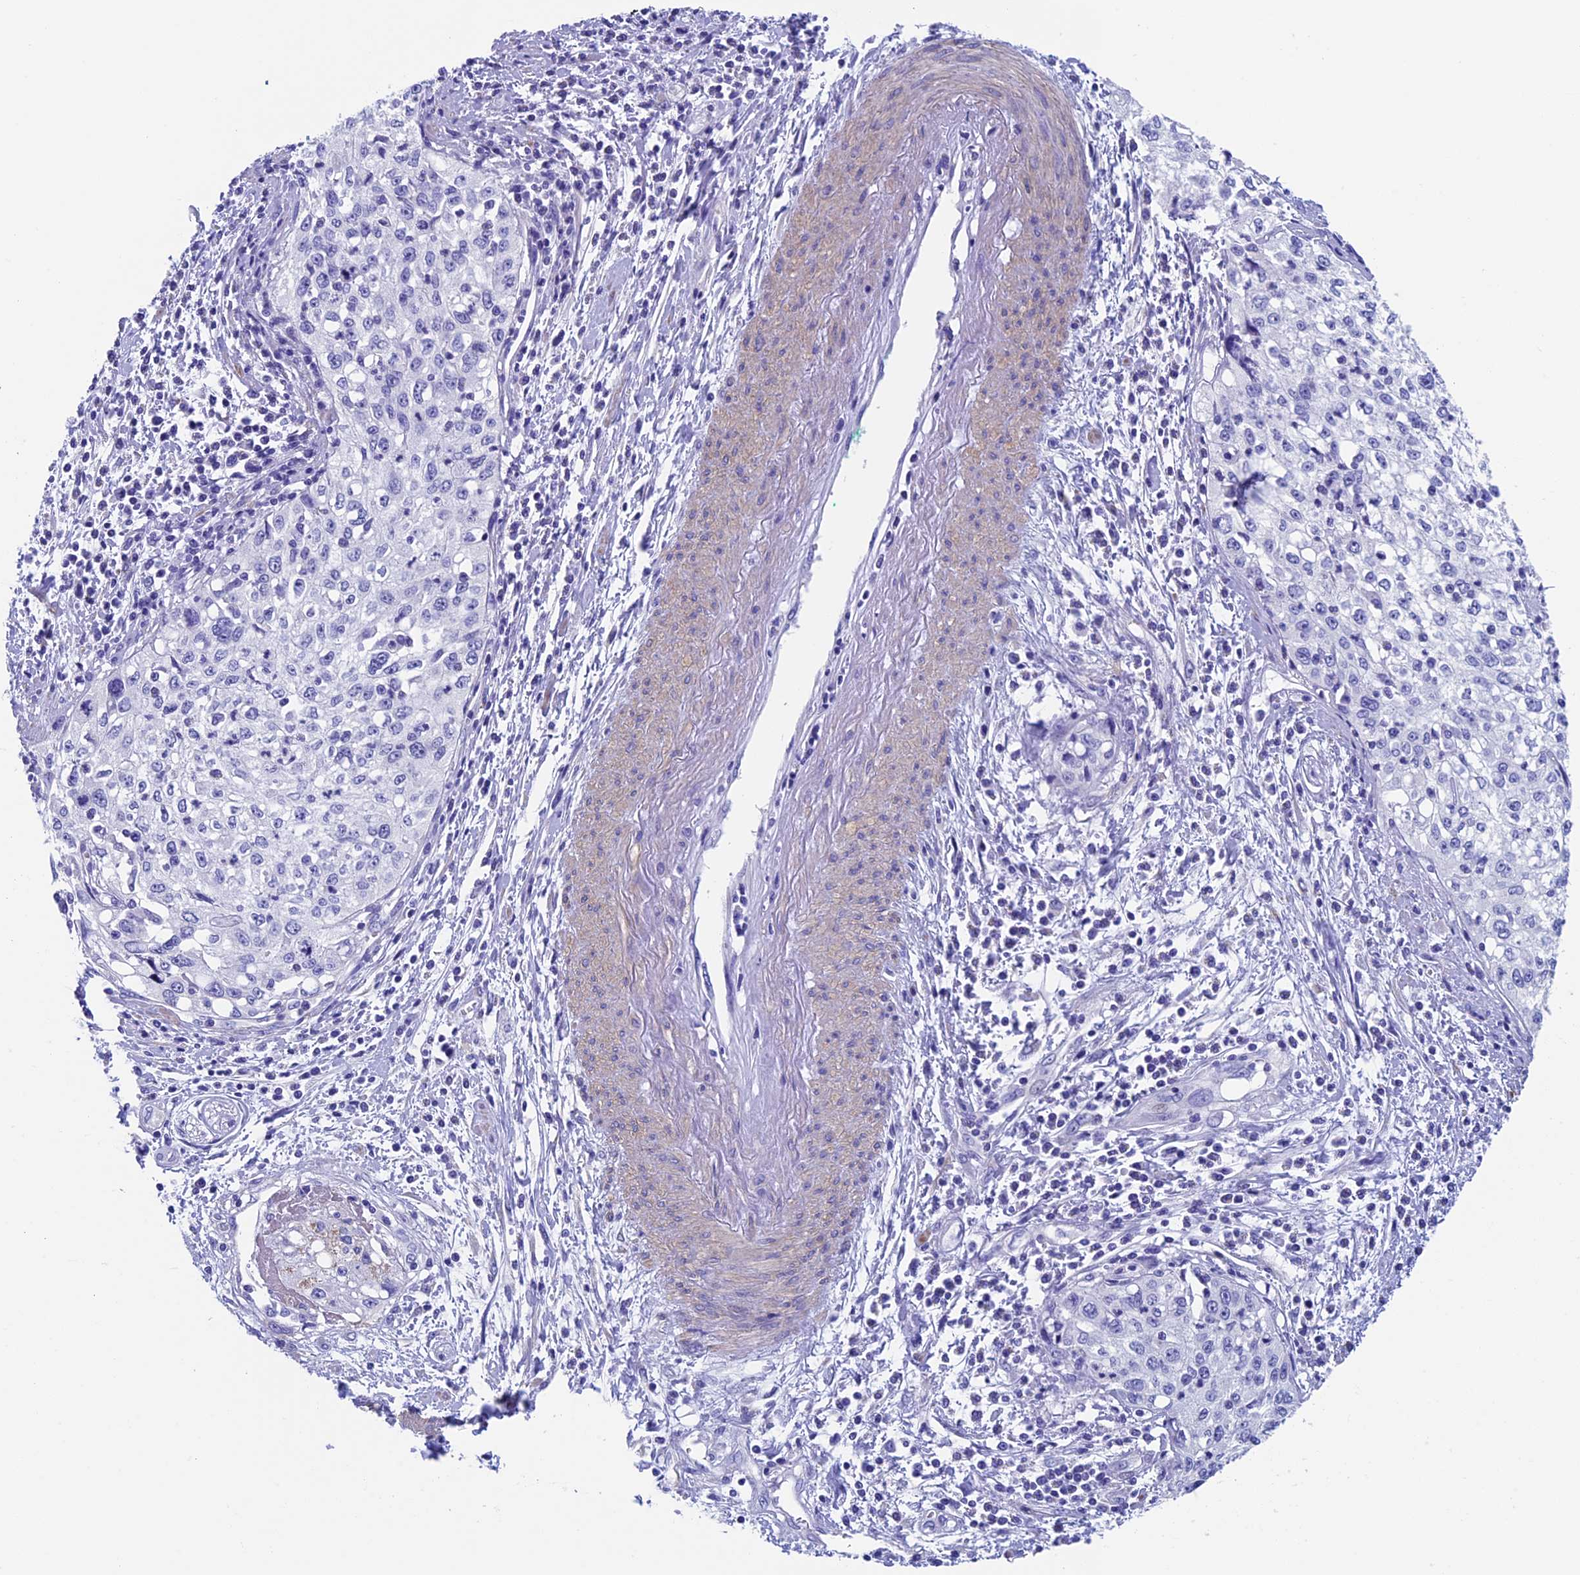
{"staining": {"intensity": "negative", "quantity": "none", "location": "none"}, "tissue": "cervical cancer", "cell_type": "Tumor cells", "image_type": "cancer", "snomed": [{"axis": "morphology", "description": "Squamous cell carcinoma, NOS"}, {"axis": "topography", "description": "Cervix"}], "caption": "Micrograph shows no protein expression in tumor cells of cervical squamous cell carcinoma tissue.", "gene": "ADH7", "patient": {"sex": "female", "age": 57}}